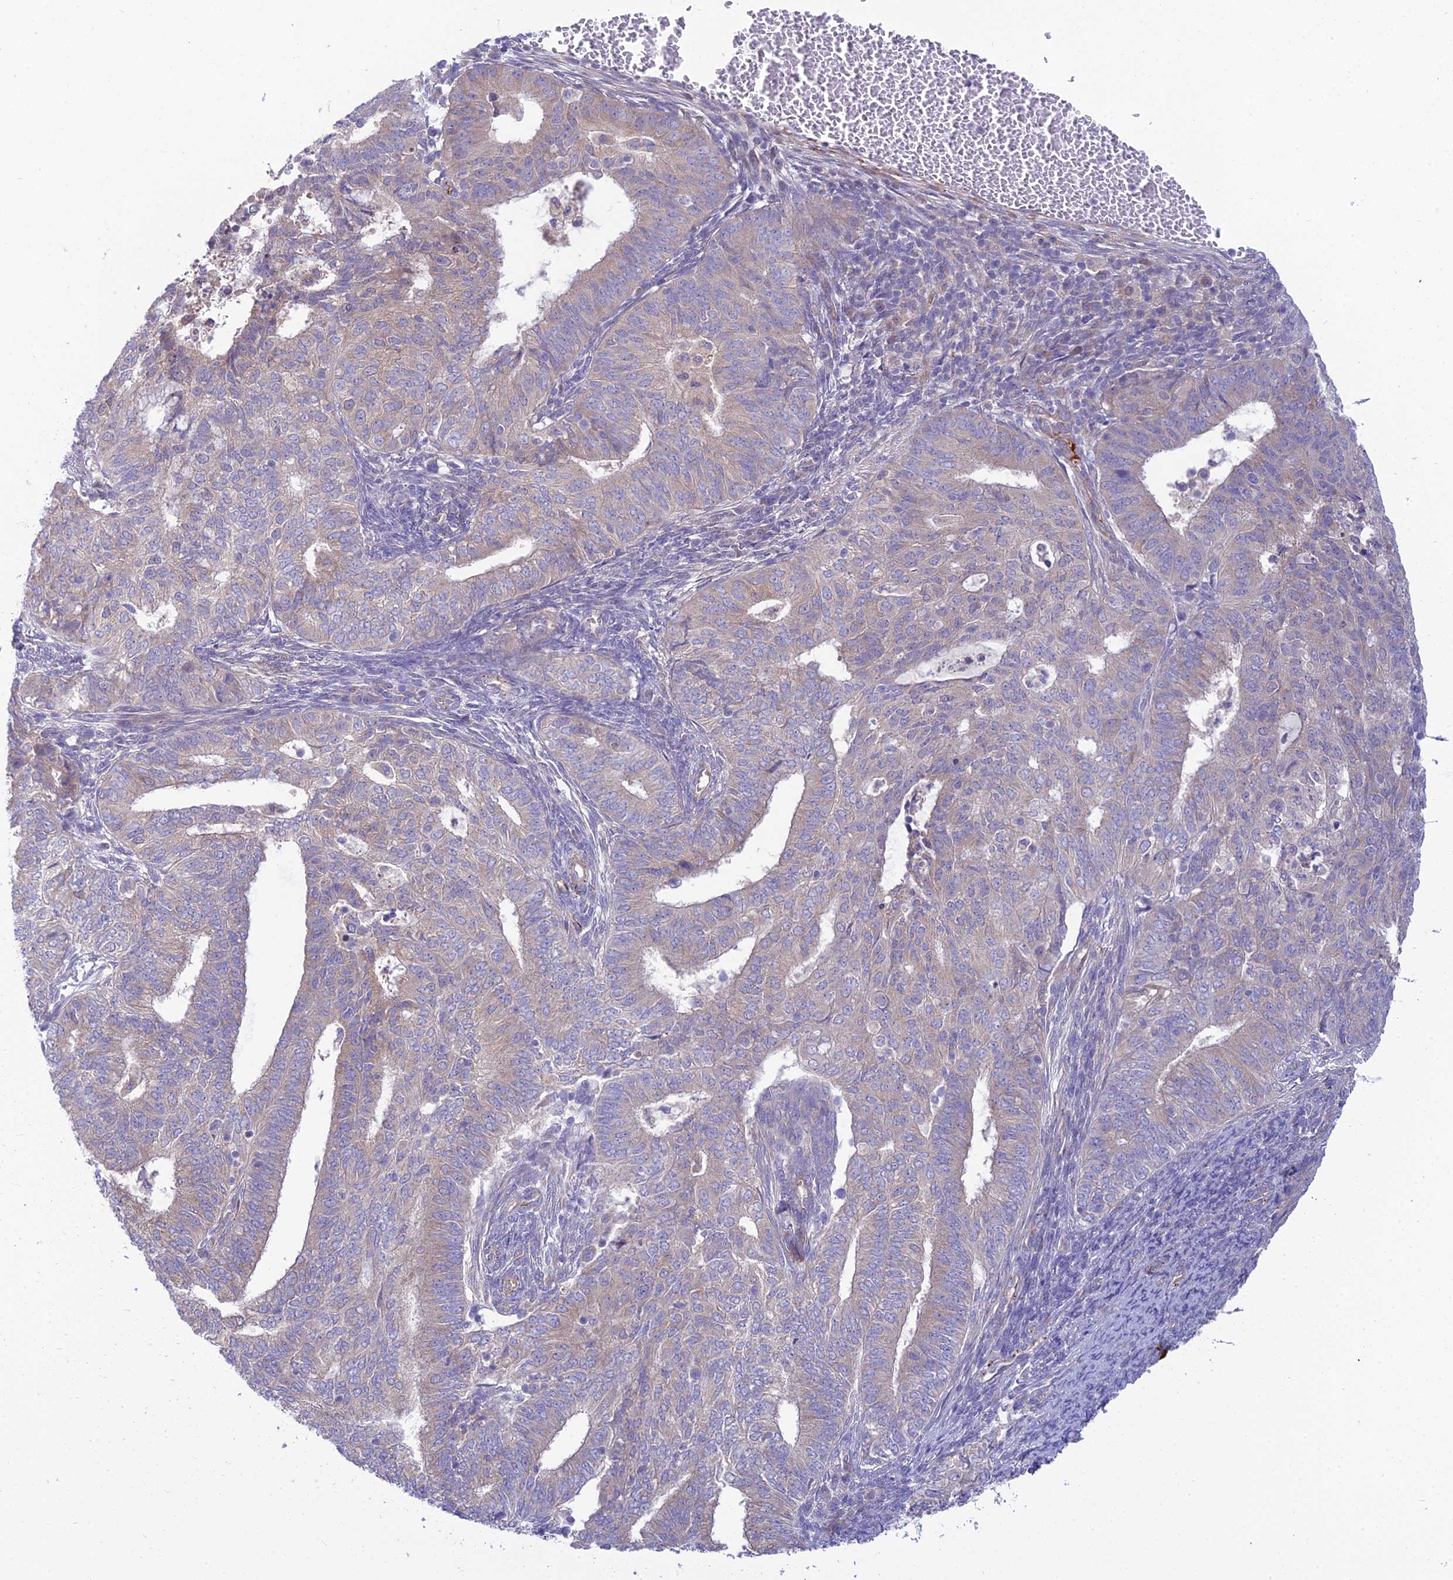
{"staining": {"intensity": "weak", "quantity": "25%-75%", "location": "cytoplasmic/membranous"}, "tissue": "endometrial cancer", "cell_type": "Tumor cells", "image_type": "cancer", "snomed": [{"axis": "morphology", "description": "Adenocarcinoma, NOS"}, {"axis": "topography", "description": "Endometrium"}], "caption": "An image of endometrial cancer stained for a protein displays weak cytoplasmic/membranous brown staining in tumor cells.", "gene": "DUS2", "patient": {"sex": "female", "age": 62}}